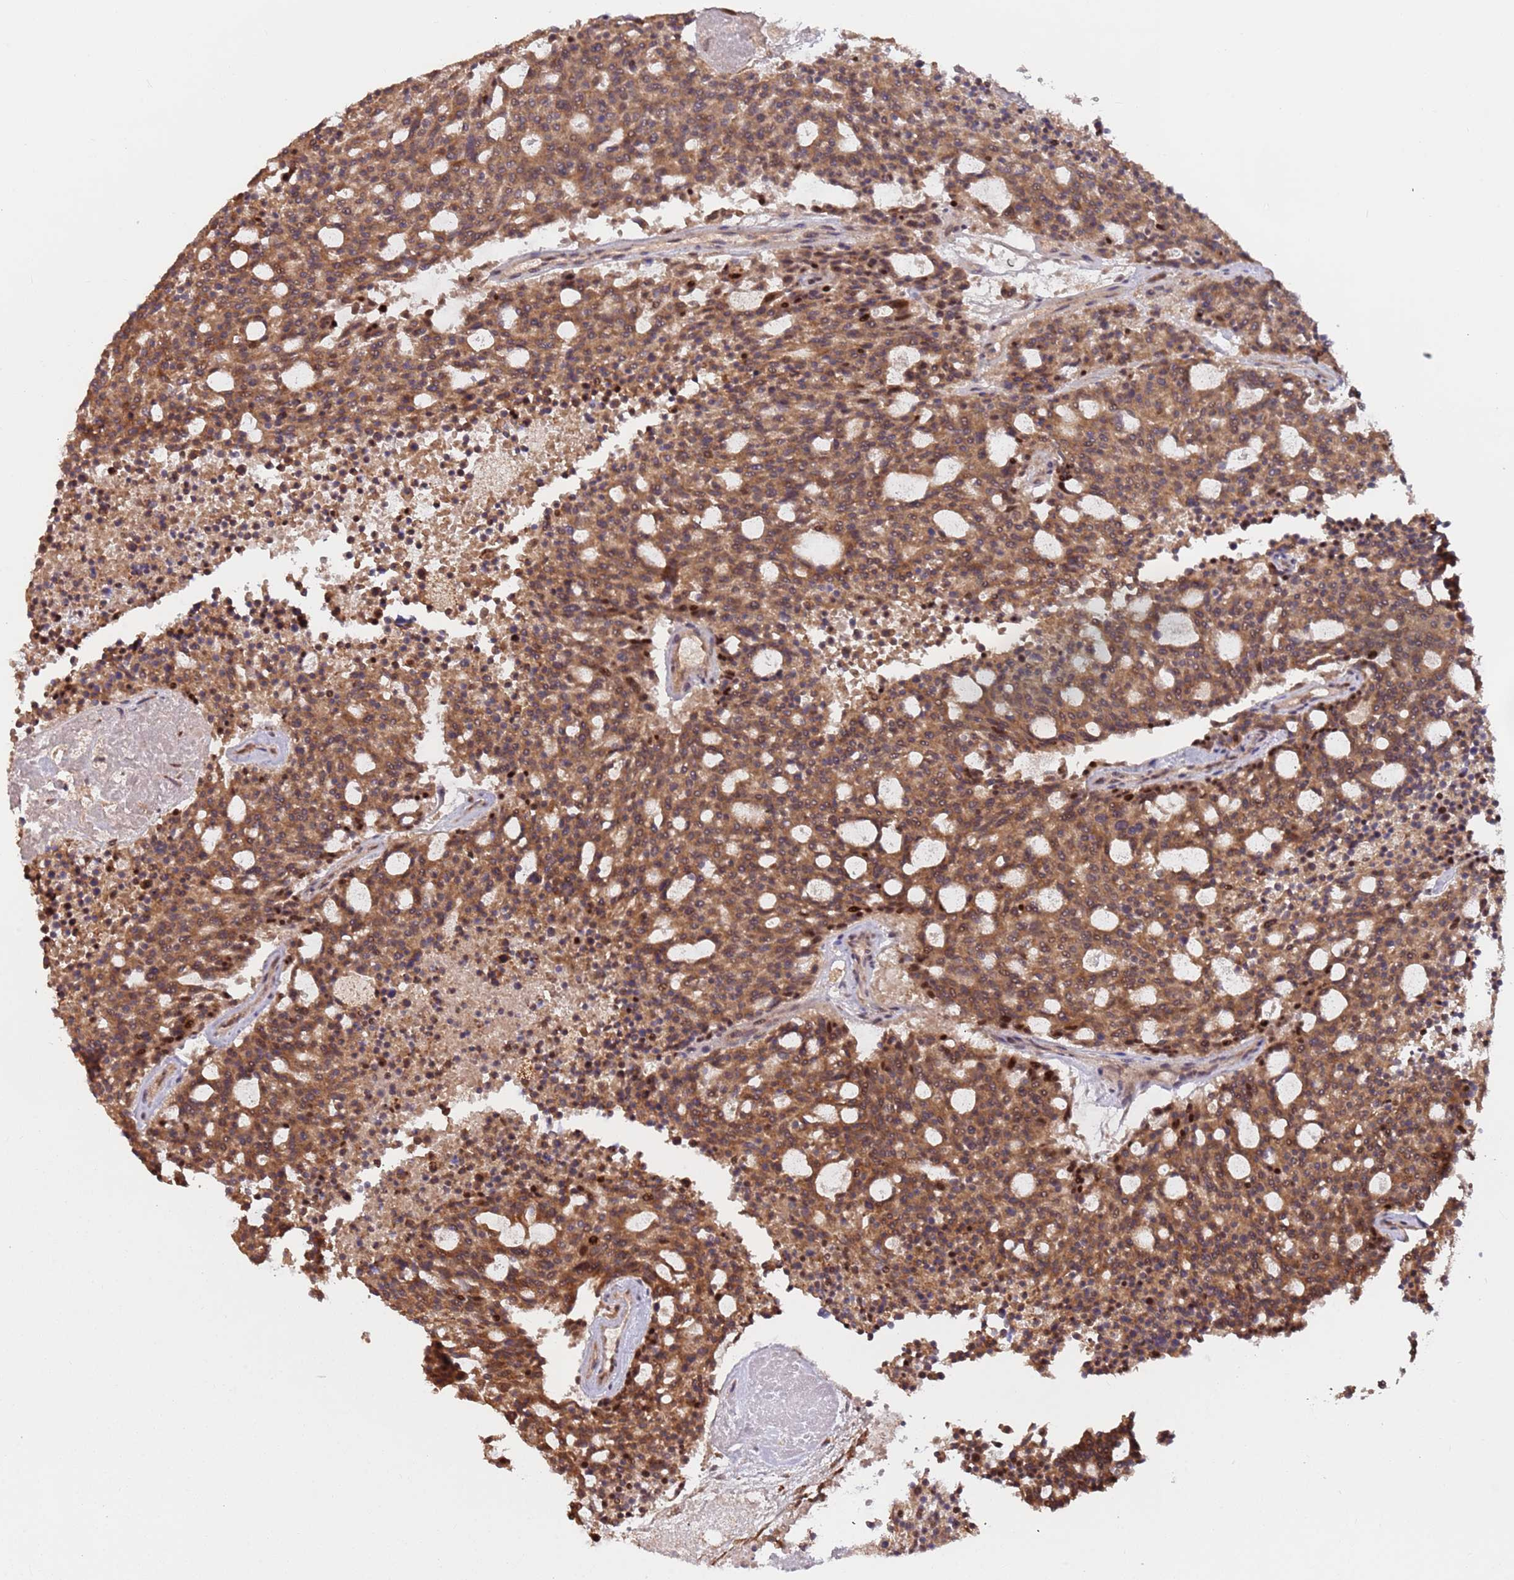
{"staining": {"intensity": "moderate", "quantity": ">75%", "location": "cytoplasmic/membranous,nuclear"}, "tissue": "carcinoid", "cell_type": "Tumor cells", "image_type": "cancer", "snomed": [{"axis": "morphology", "description": "Carcinoid, malignant, NOS"}, {"axis": "topography", "description": "Pancreas"}], "caption": "Moderate cytoplasmic/membranous and nuclear protein expression is seen in approximately >75% of tumor cells in carcinoid (malignant). The staining was performed using DAB (3,3'-diaminobenzidine), with brown indicating positive protein expression. Nuclei are stained blue with hematoxylin.", "gene": "POLR3H", "patient": {"sex": "female", "age": 54}}